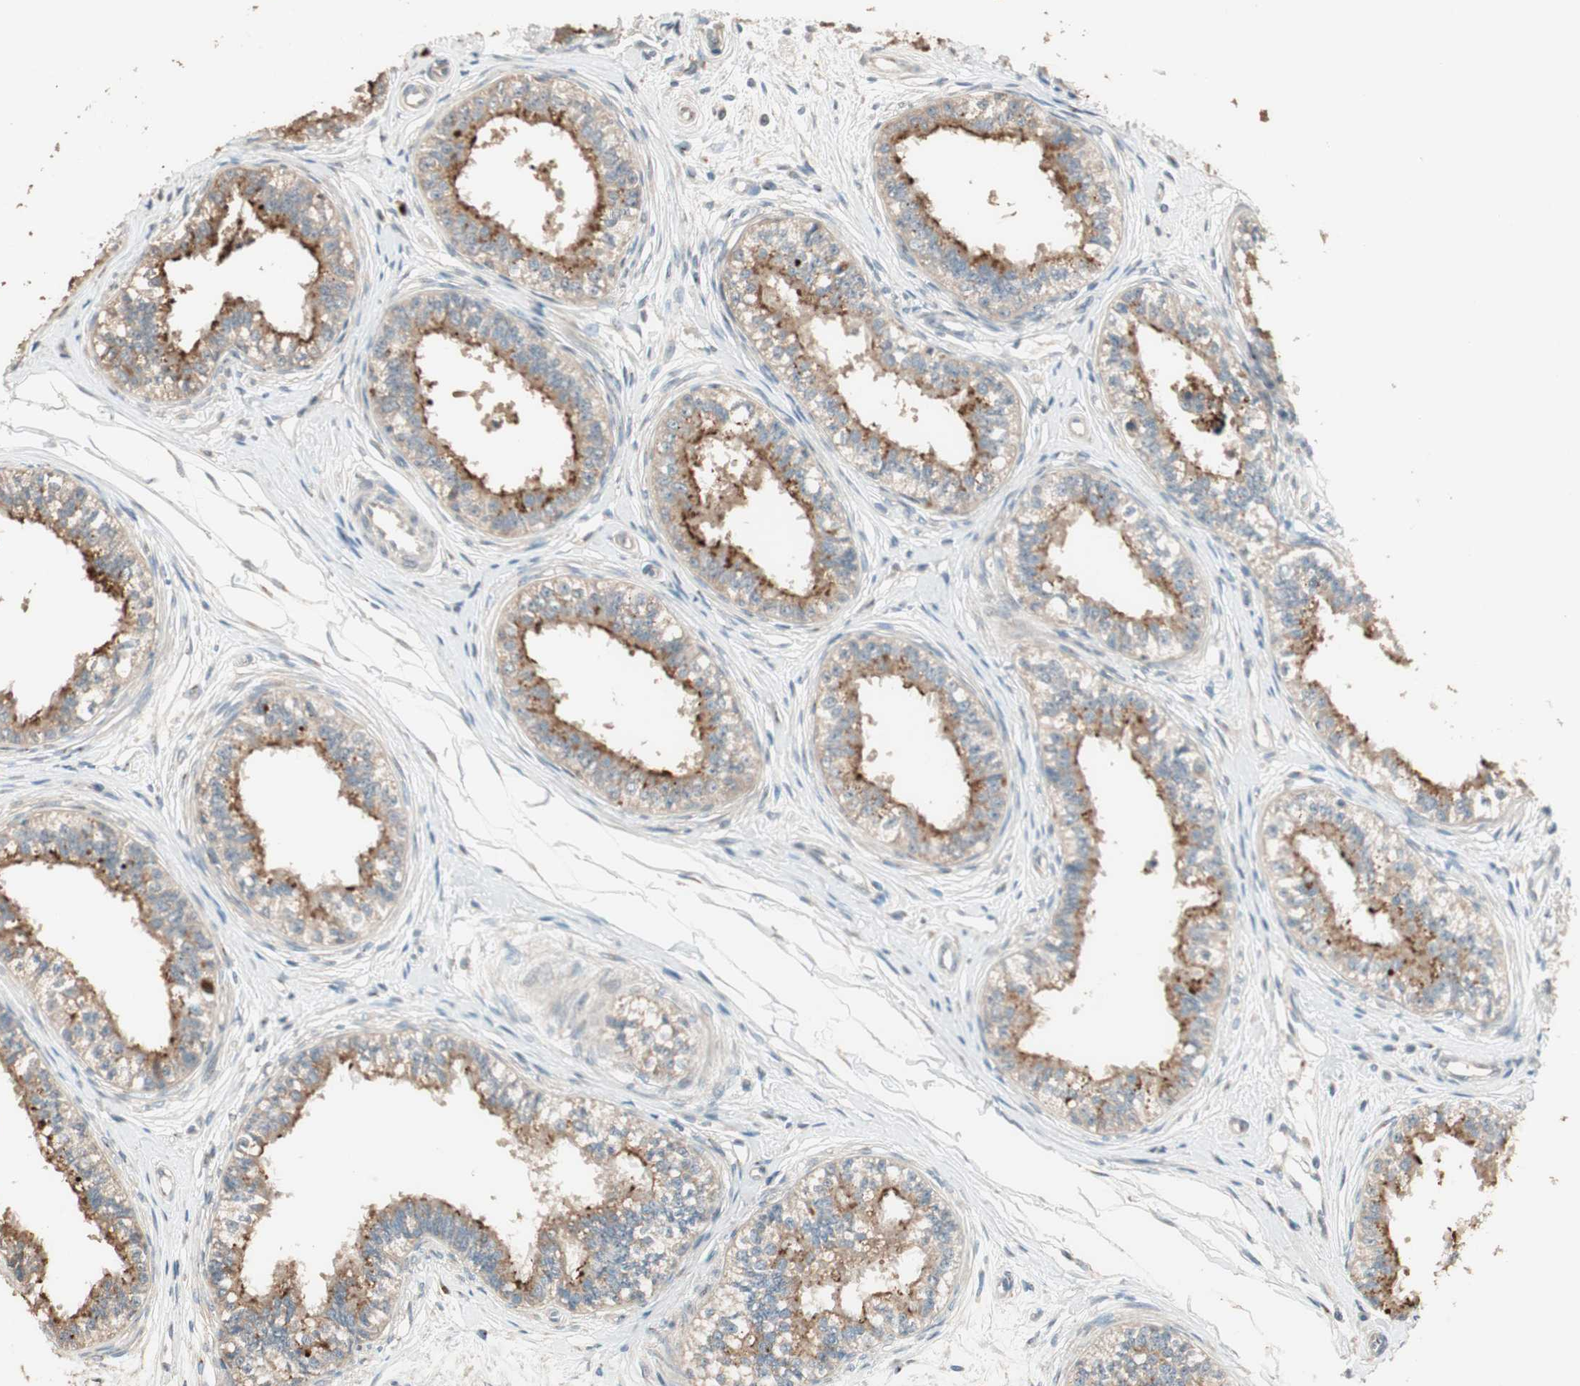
{"staining": {"intensity": "moderate", "quantity": ">75%", "location": "cytoplasmic/membranous"}, "tissue": "epididymis", "cell_type": "Glandular cells", "image_type": "normal", "snomed": [{"axis": "morphology", "description": "Normal tissue, NOS"}, {"axis": "morphology", "description": "Adenocarcinoma, metastatic, NOS"}, {"axis": "topography", "description": "Testis"}, {"axis": "topography", "description": "Epididymis"}], "caption": "A brown stain labels moderate cytoplasmic/membranous staining of a protein in glandular cells of normal epididymis.", "gene": "RARRES1", "patient": {"sex": "male", "age": 26}}